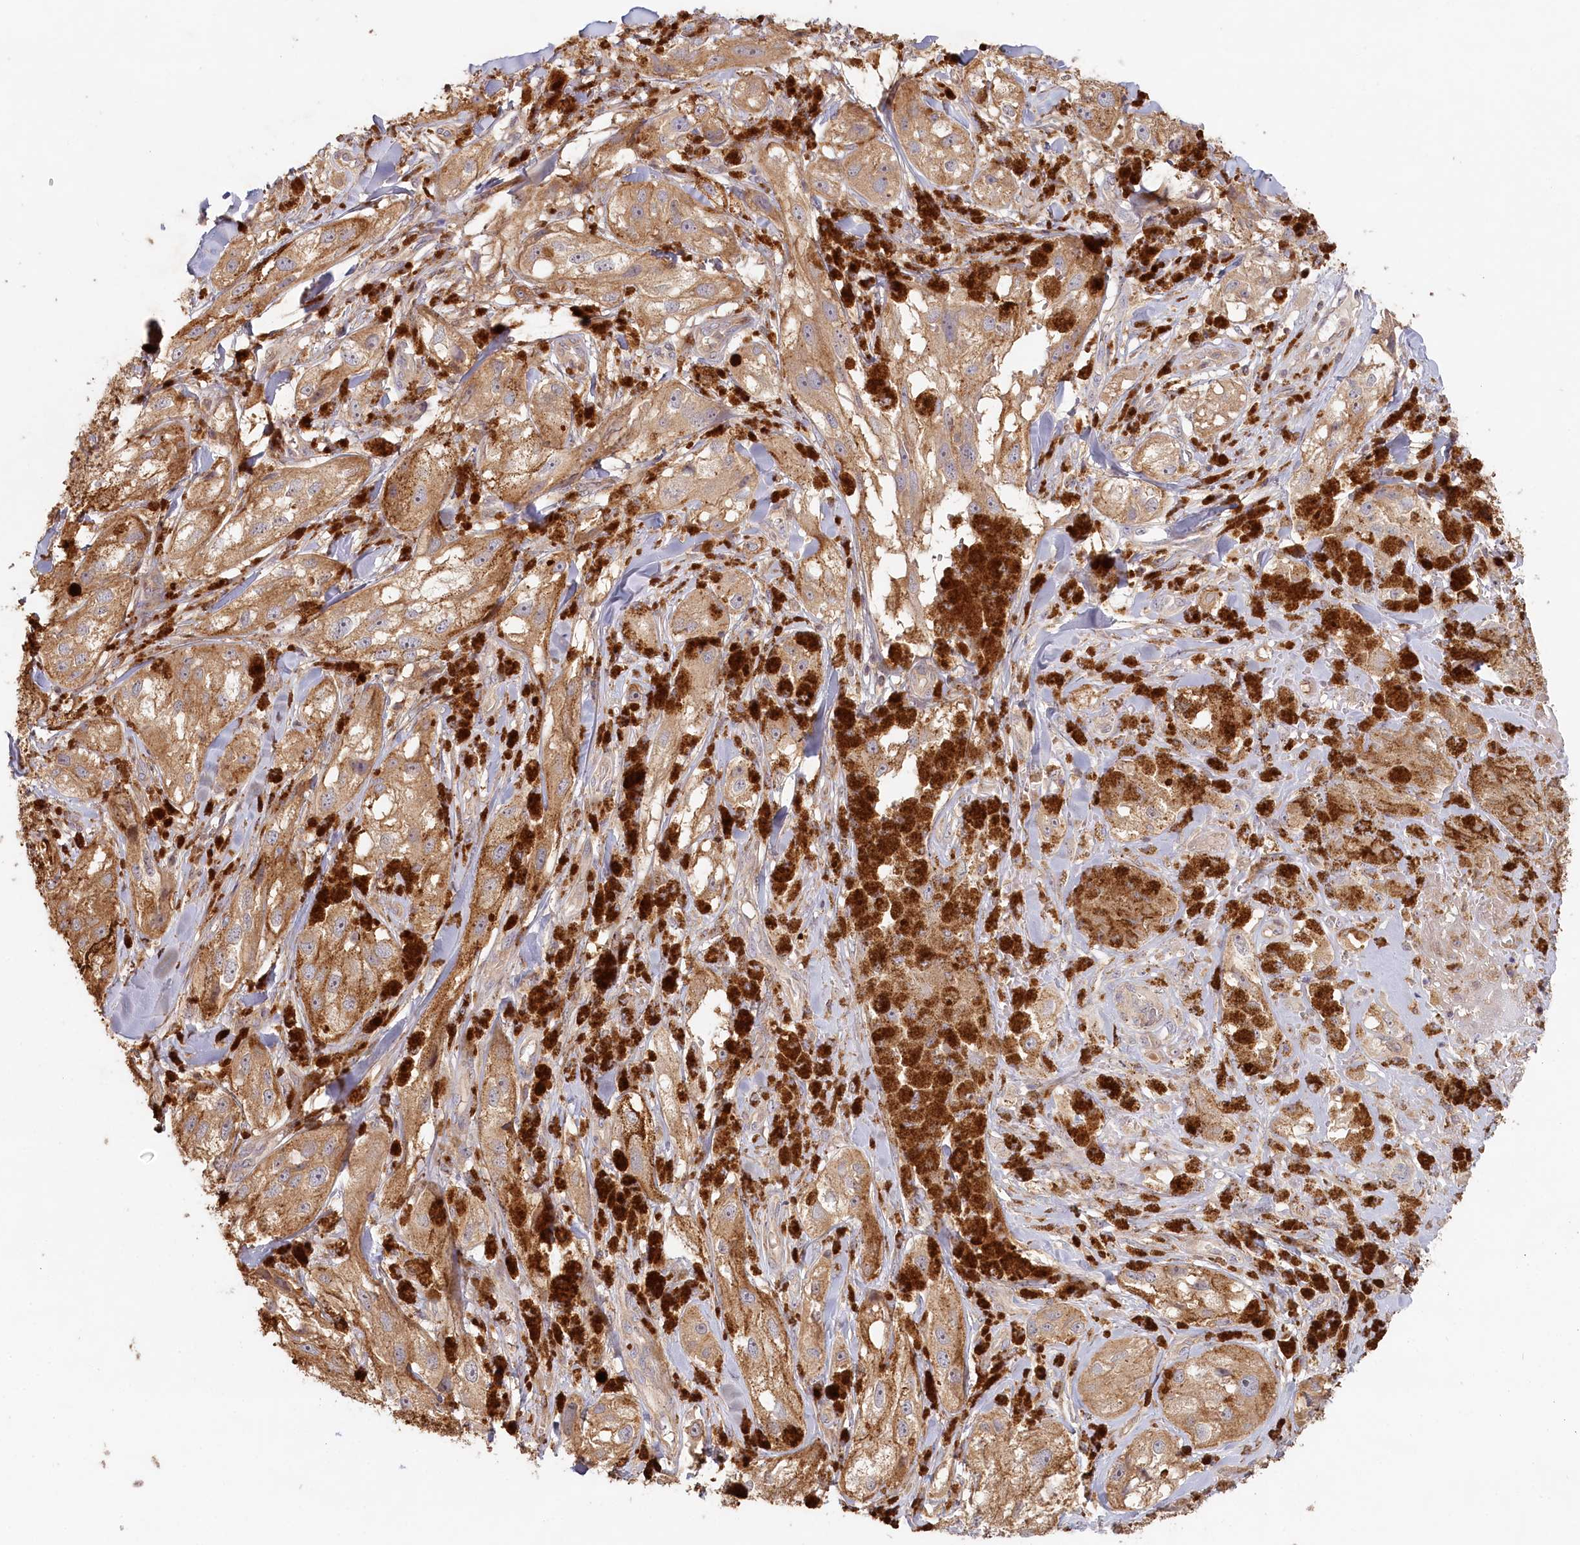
{"staining": {"intensity": "moderate", "quantity": ">75%", "location": "cytoplasmic/membranous"}, "tissue": "melanoma", "cell_type": "Tumor cells", "image_type": "cancer", "snomed": [{"axis": "morphology", "description": "Malignant melanoma, NOS"}, {"axis": "topography", "description": "Skin"}], "caption": "Melanoma was stained to show a protein in brown. There is medium levels of moderate cytoplasmic/membranous expression in about >75% of tumor cells.", "gene": "HAL", "patient": {"sex": "male", "age": 88}}